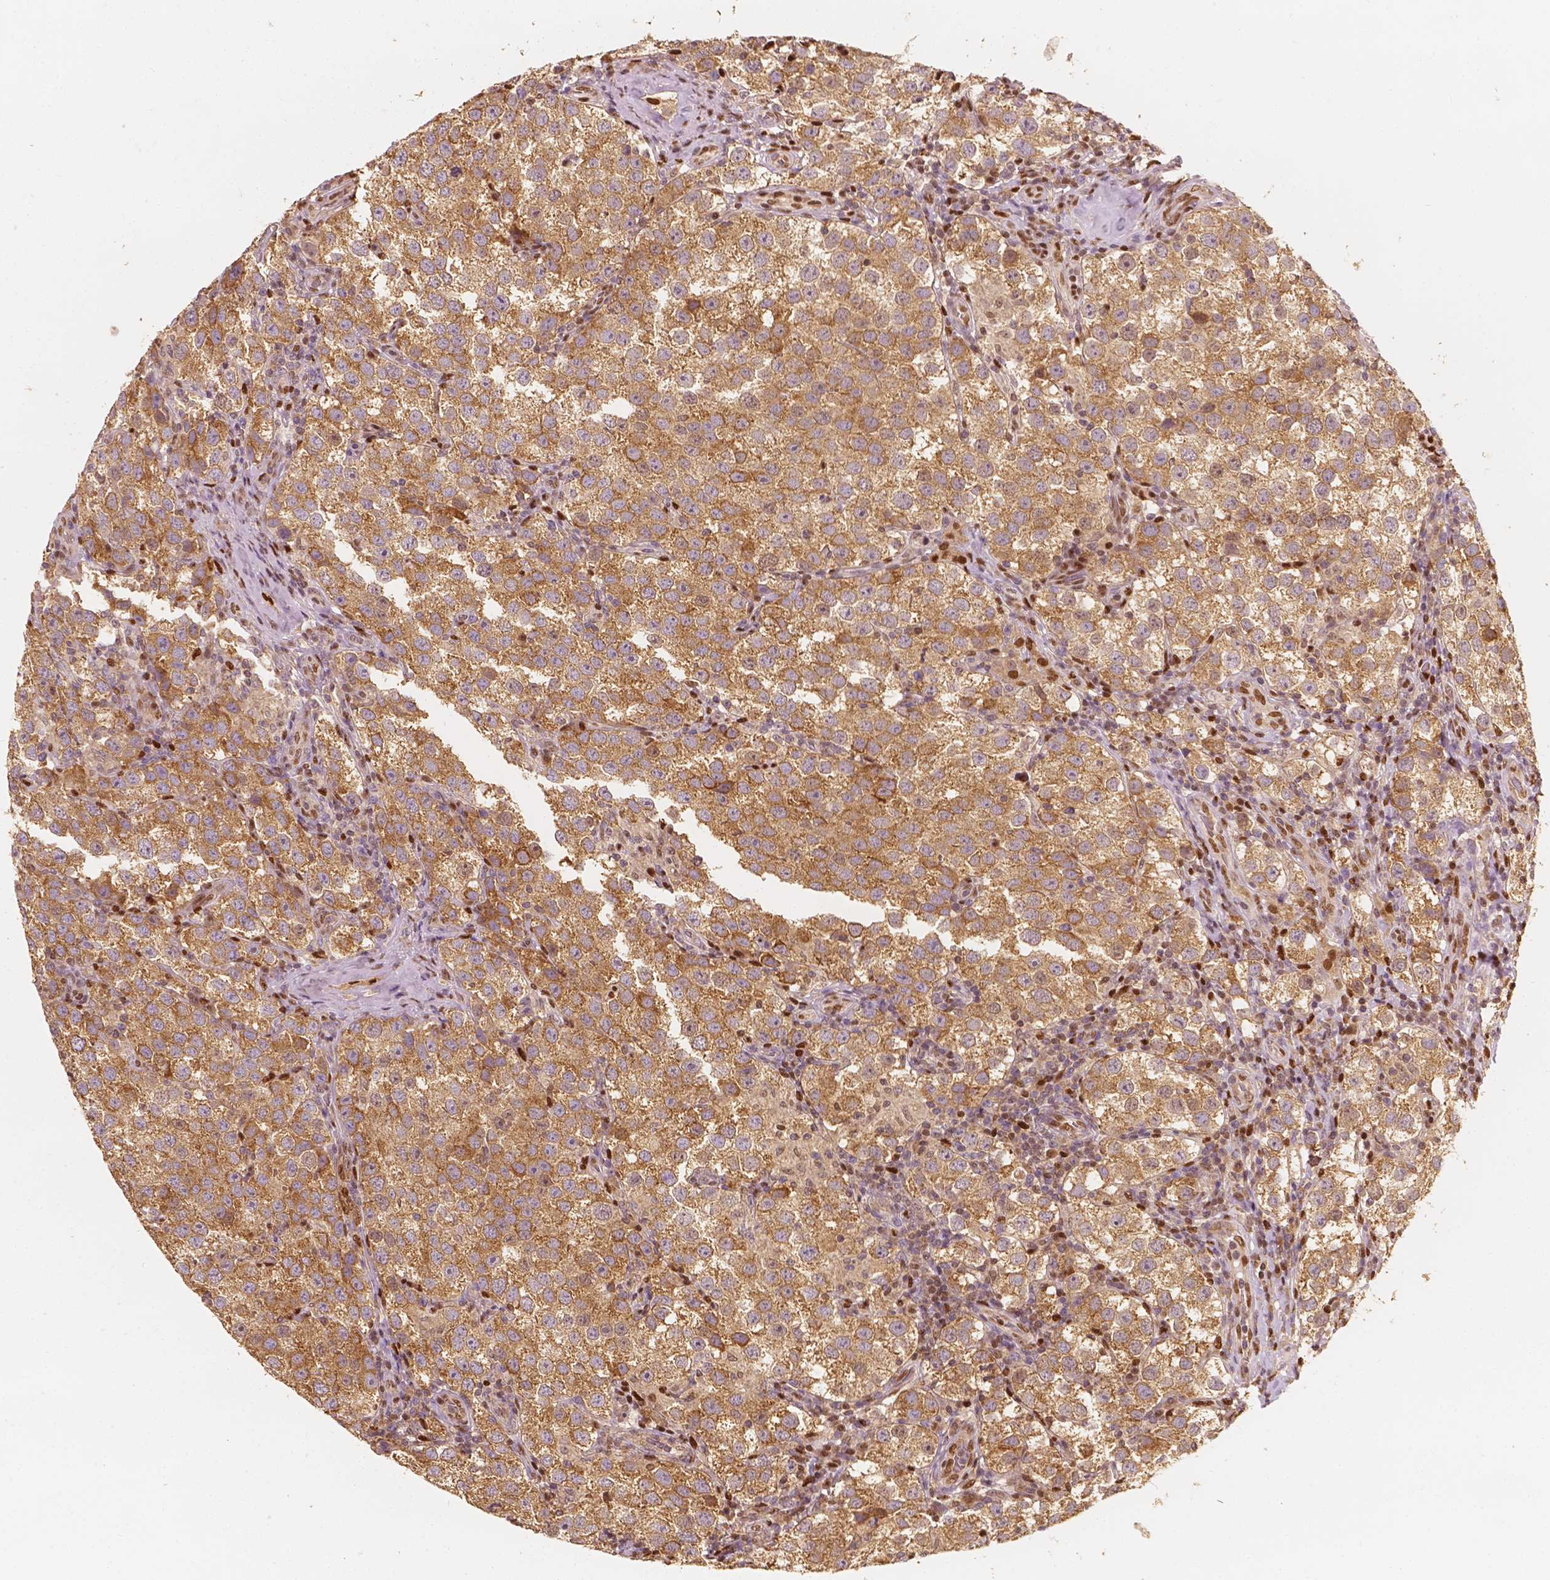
{"staining": {"intensity": "moderate", "quantity": ">75%", "location": "cytoplasmic/membranous"}, "tissue": "testis cancer", "cell_type": "Tumor cells", "image_type": "cancer", "snomed": [{"axis": "morphology", "description": "Seminoma, NOS"}, {"axis": "topography", "description": "Testis"}], "caption": "Moderate cytoplasmic/membranous expression is seen in about >75% of tumor cells in testis cancer (seminoma).", "gene": "TBC1D17", "patient": {"sex": "male", "age": 37}}